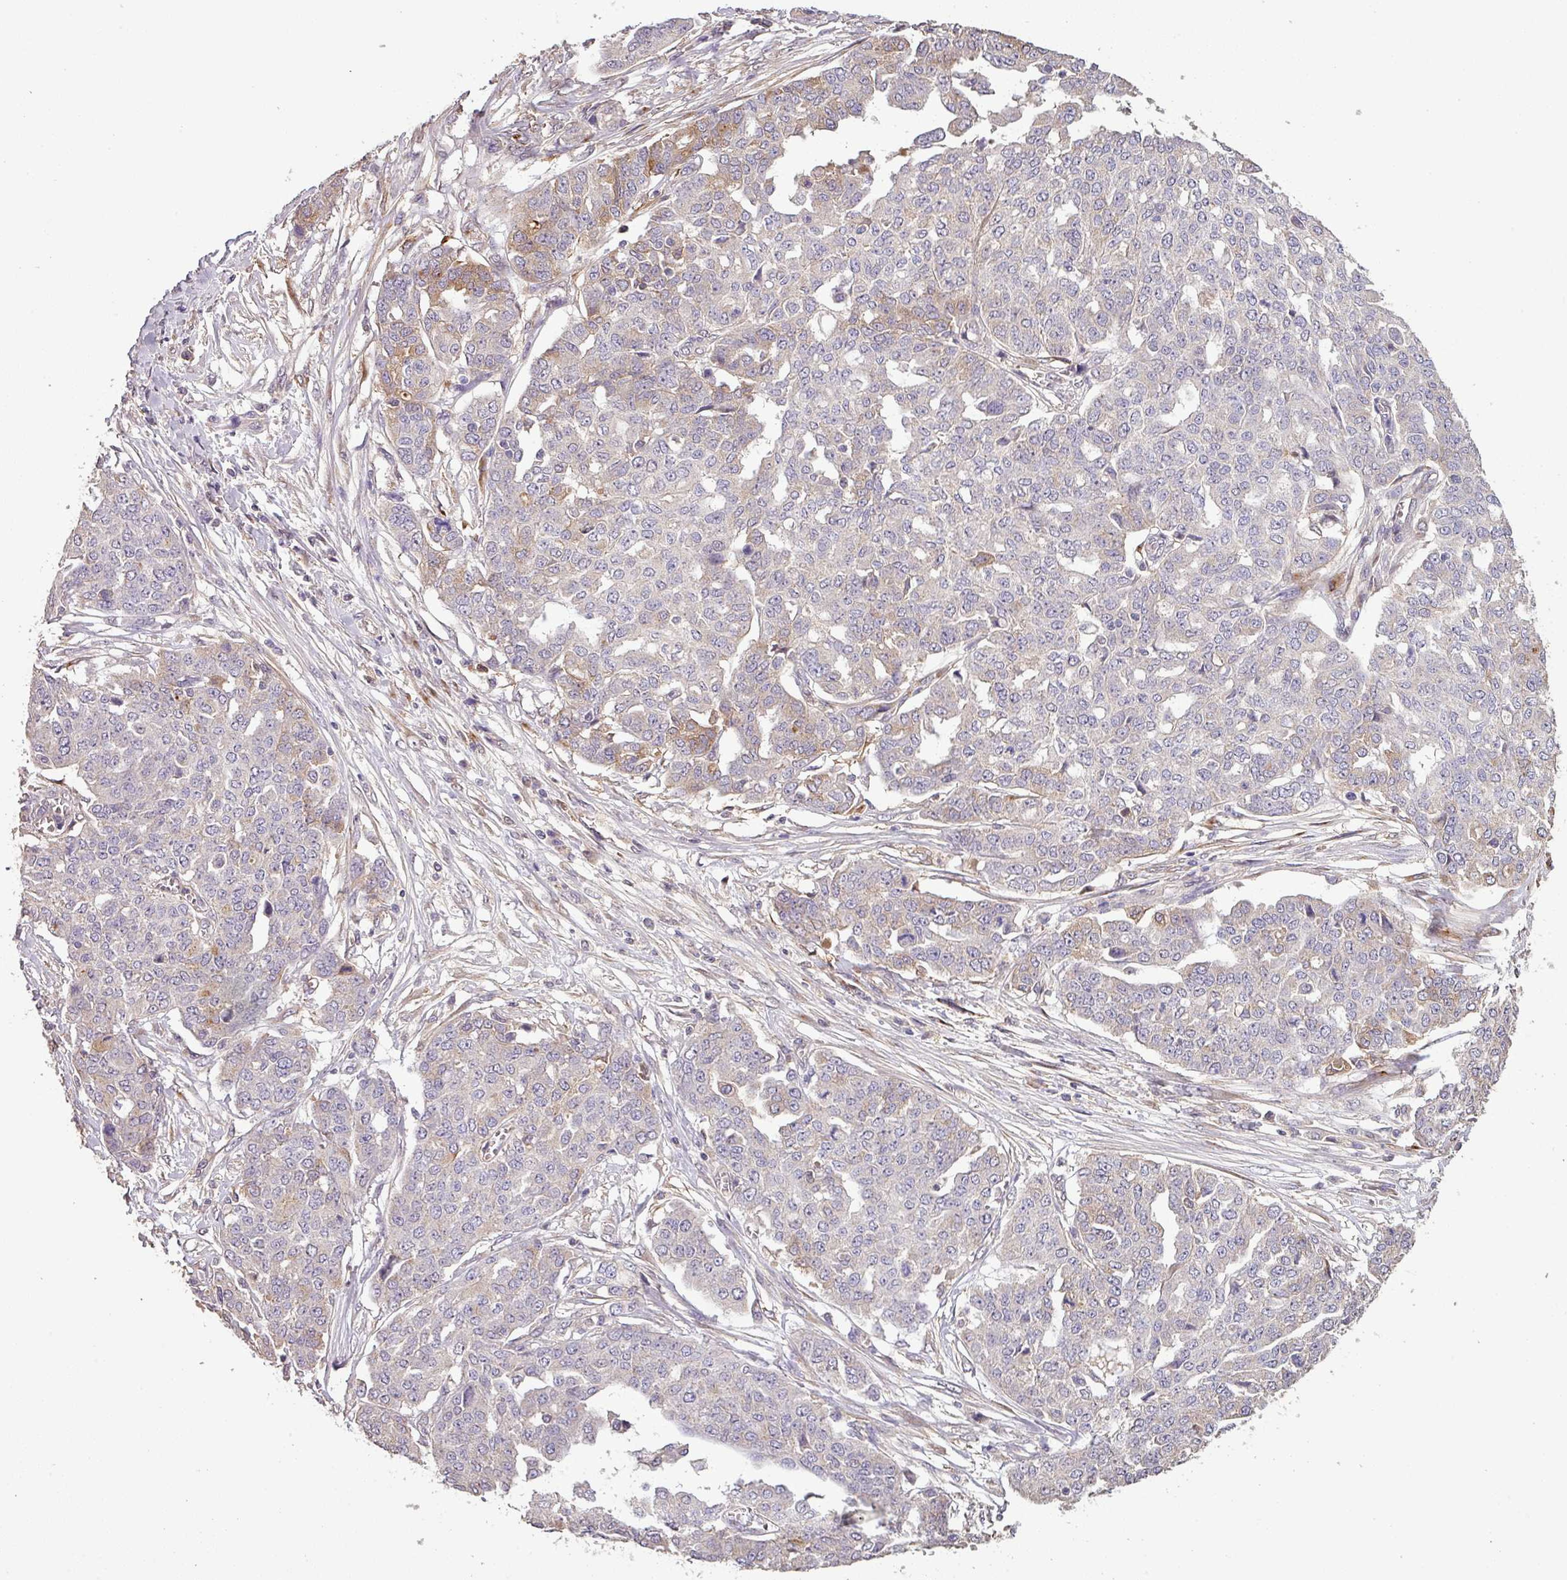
{"staining": {"intensity": "moderate", "quantity": "<25%", "location": "cytoplasmic/membranous"}, "tissue": "ovarian cancer", "cell_type": "Tumor cells", "image_type": "cancer", "snomed": [{"axis": "morphology", "description": "Cystadenocarcinoma, serous, NOS"}, {"axis": "topography", "description": "Soft tissue"}, {"axis": "topography", "description": "Ovary"}], "caption": "High-power microscopy captured an immunohistochemistry histopathology image of serous cystadenocarcinoma (ovarian), revealing moderate cytoplasmic/membranous positivity in about <25% of tumor cells.", "gene": "ISLR", "patient": {"sex": "female", "age": 57}}